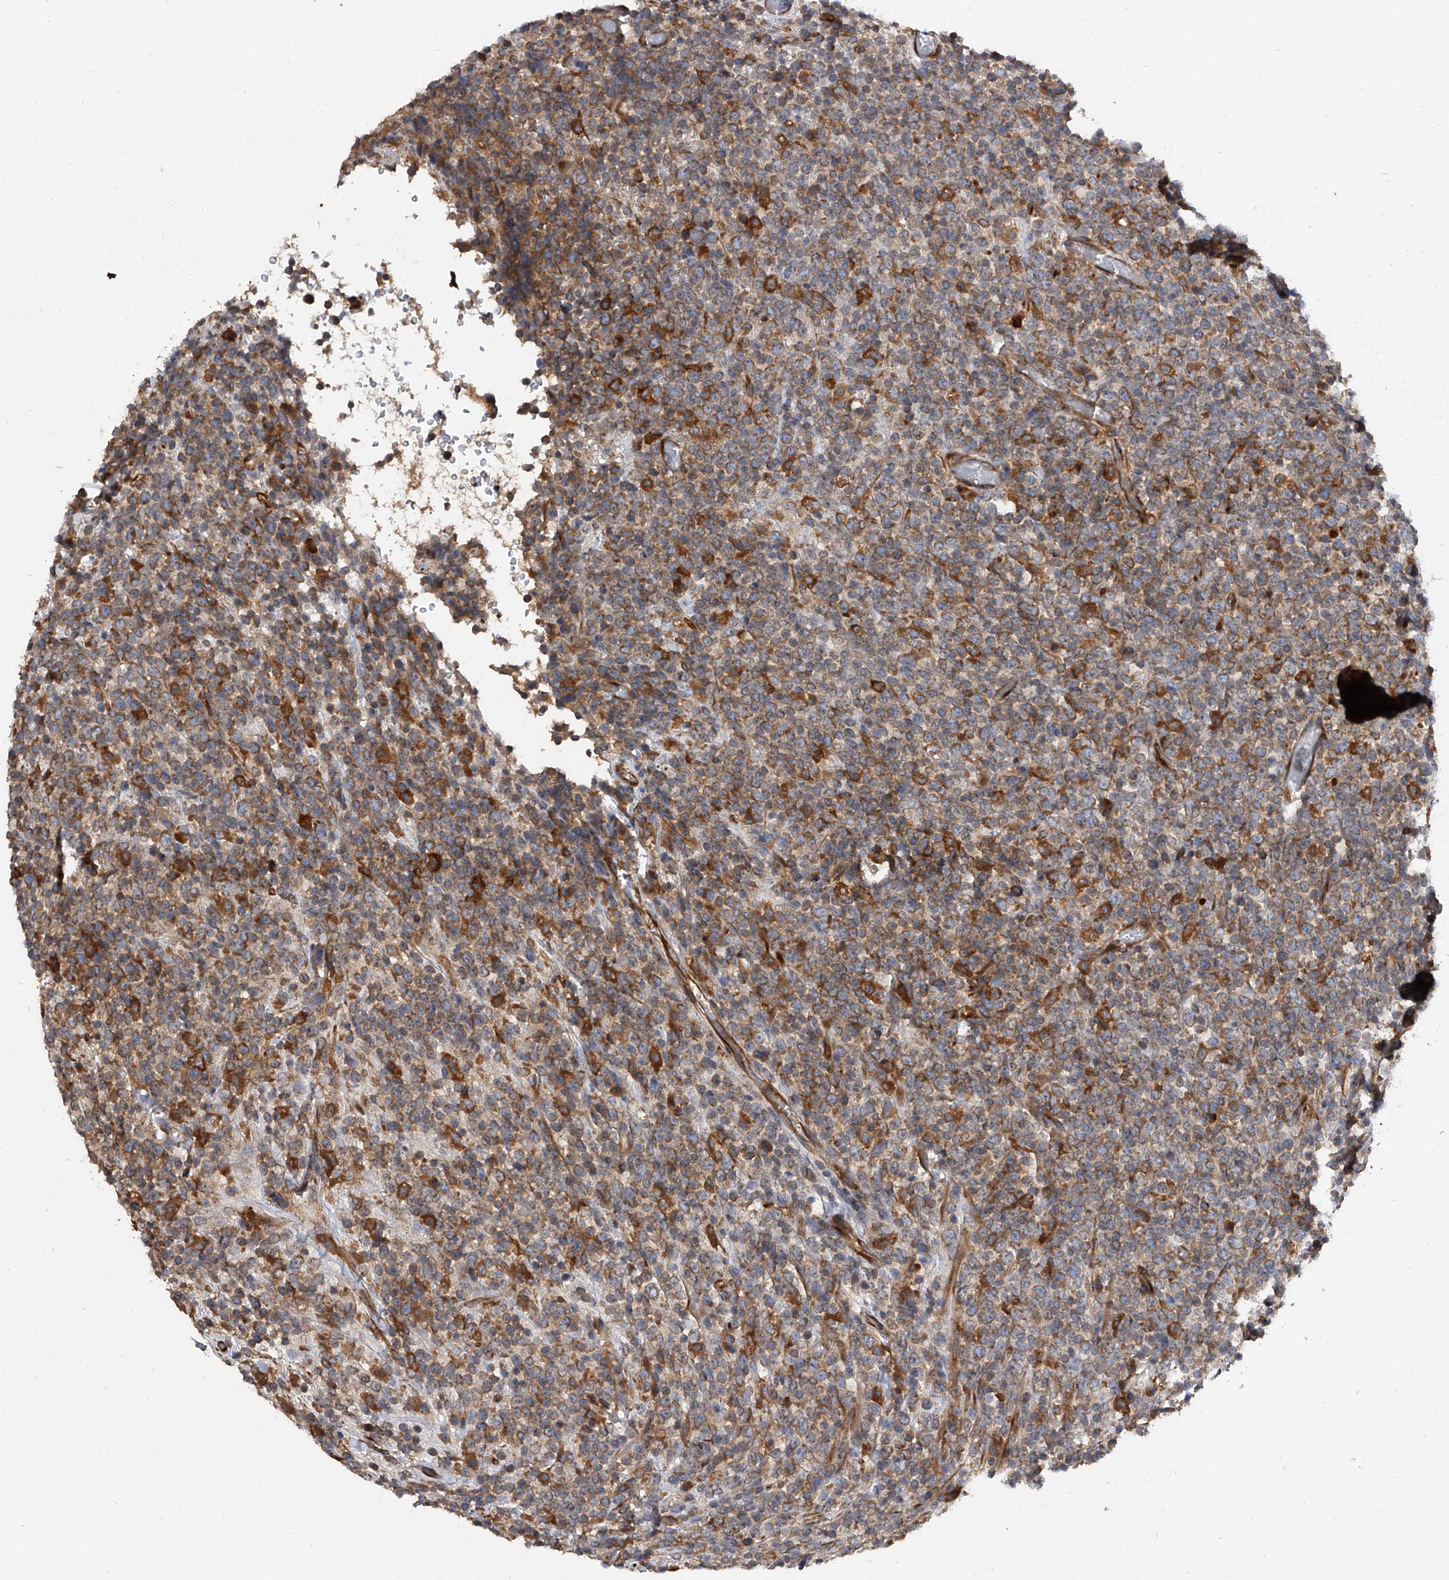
{"staining": {"intensity": "moderate", "quantity": "<25%", "location": "cytoplasmic/membranous"}, "tissue": "lymphoma", "cell_type": "Tumor cells", "image_type": "cancer", "snomed": [{"axis": "morphology", "description": "Malignant lymphoma, non-Hodgkin's type, High grade"}, {"axis": "topography", "description": "Colon"}], "caption": "Protein positivity by immunohistochemistry (IHC) demonstrates moderate cytoplasmic/membranous positivity in approximately <25% of tumor cells in lymphoma.", "gene": "EXOC4", "patient": {"sex": "female", "age": 53}}